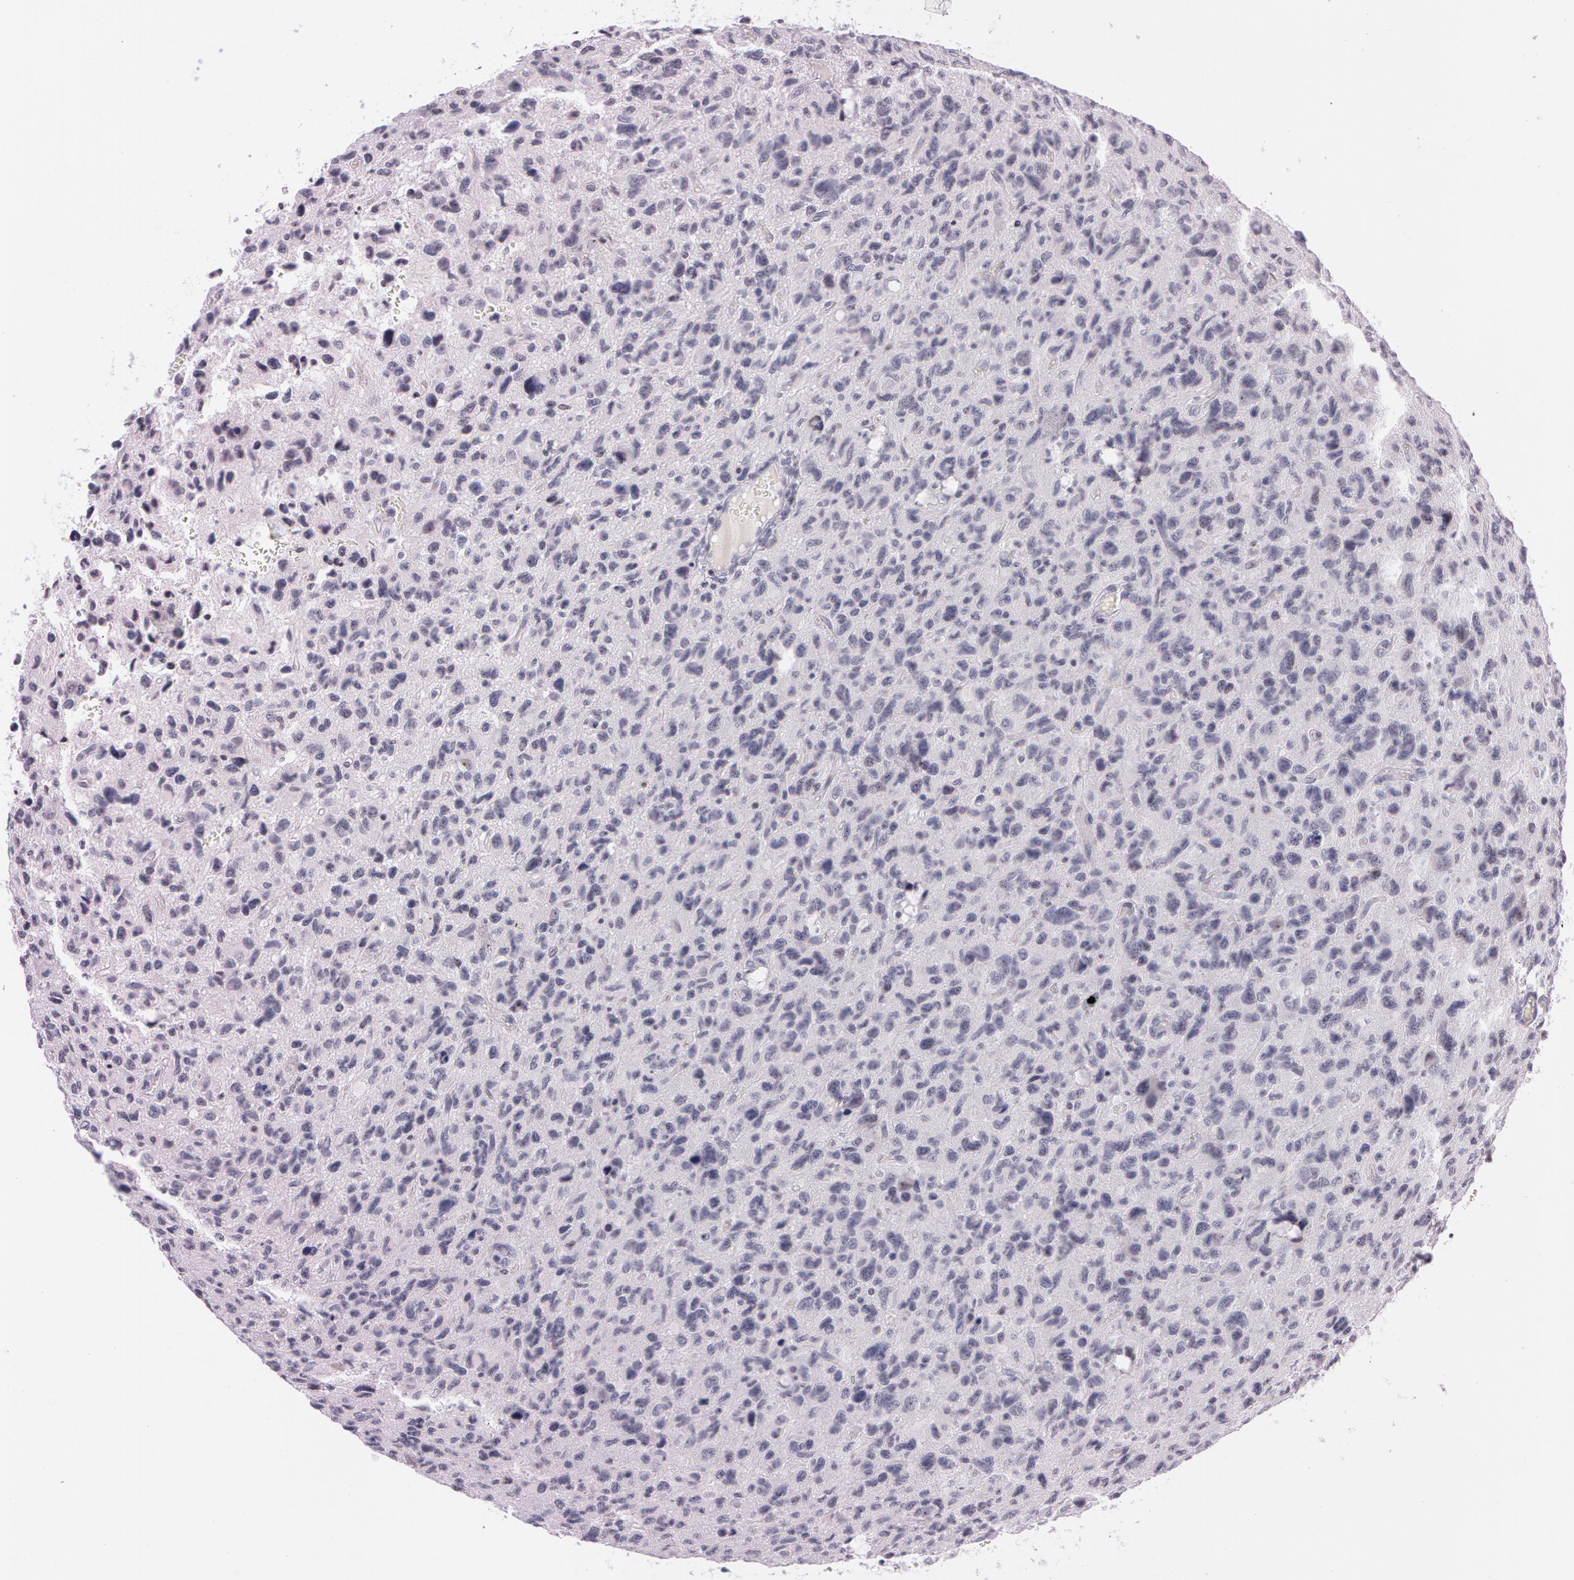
{"staining": {"intensity": "negative", "quantity": "none", "location": "none"}, "tissue": "glioma", "cell_type": "Tumor cells", "image_type": "cancer", "snomed": [{"axis": "morphology", "description": "Glioma, malignant, High grade"}, {"axis": "topography", "description": "Brain"}], "caption": "Immunohistochemistry (IHC) of malignant glioma (high-grade) reveals no expression in tumor cells.", "gene": "FBL", "patient": {"sex": "female", "age": 60}}